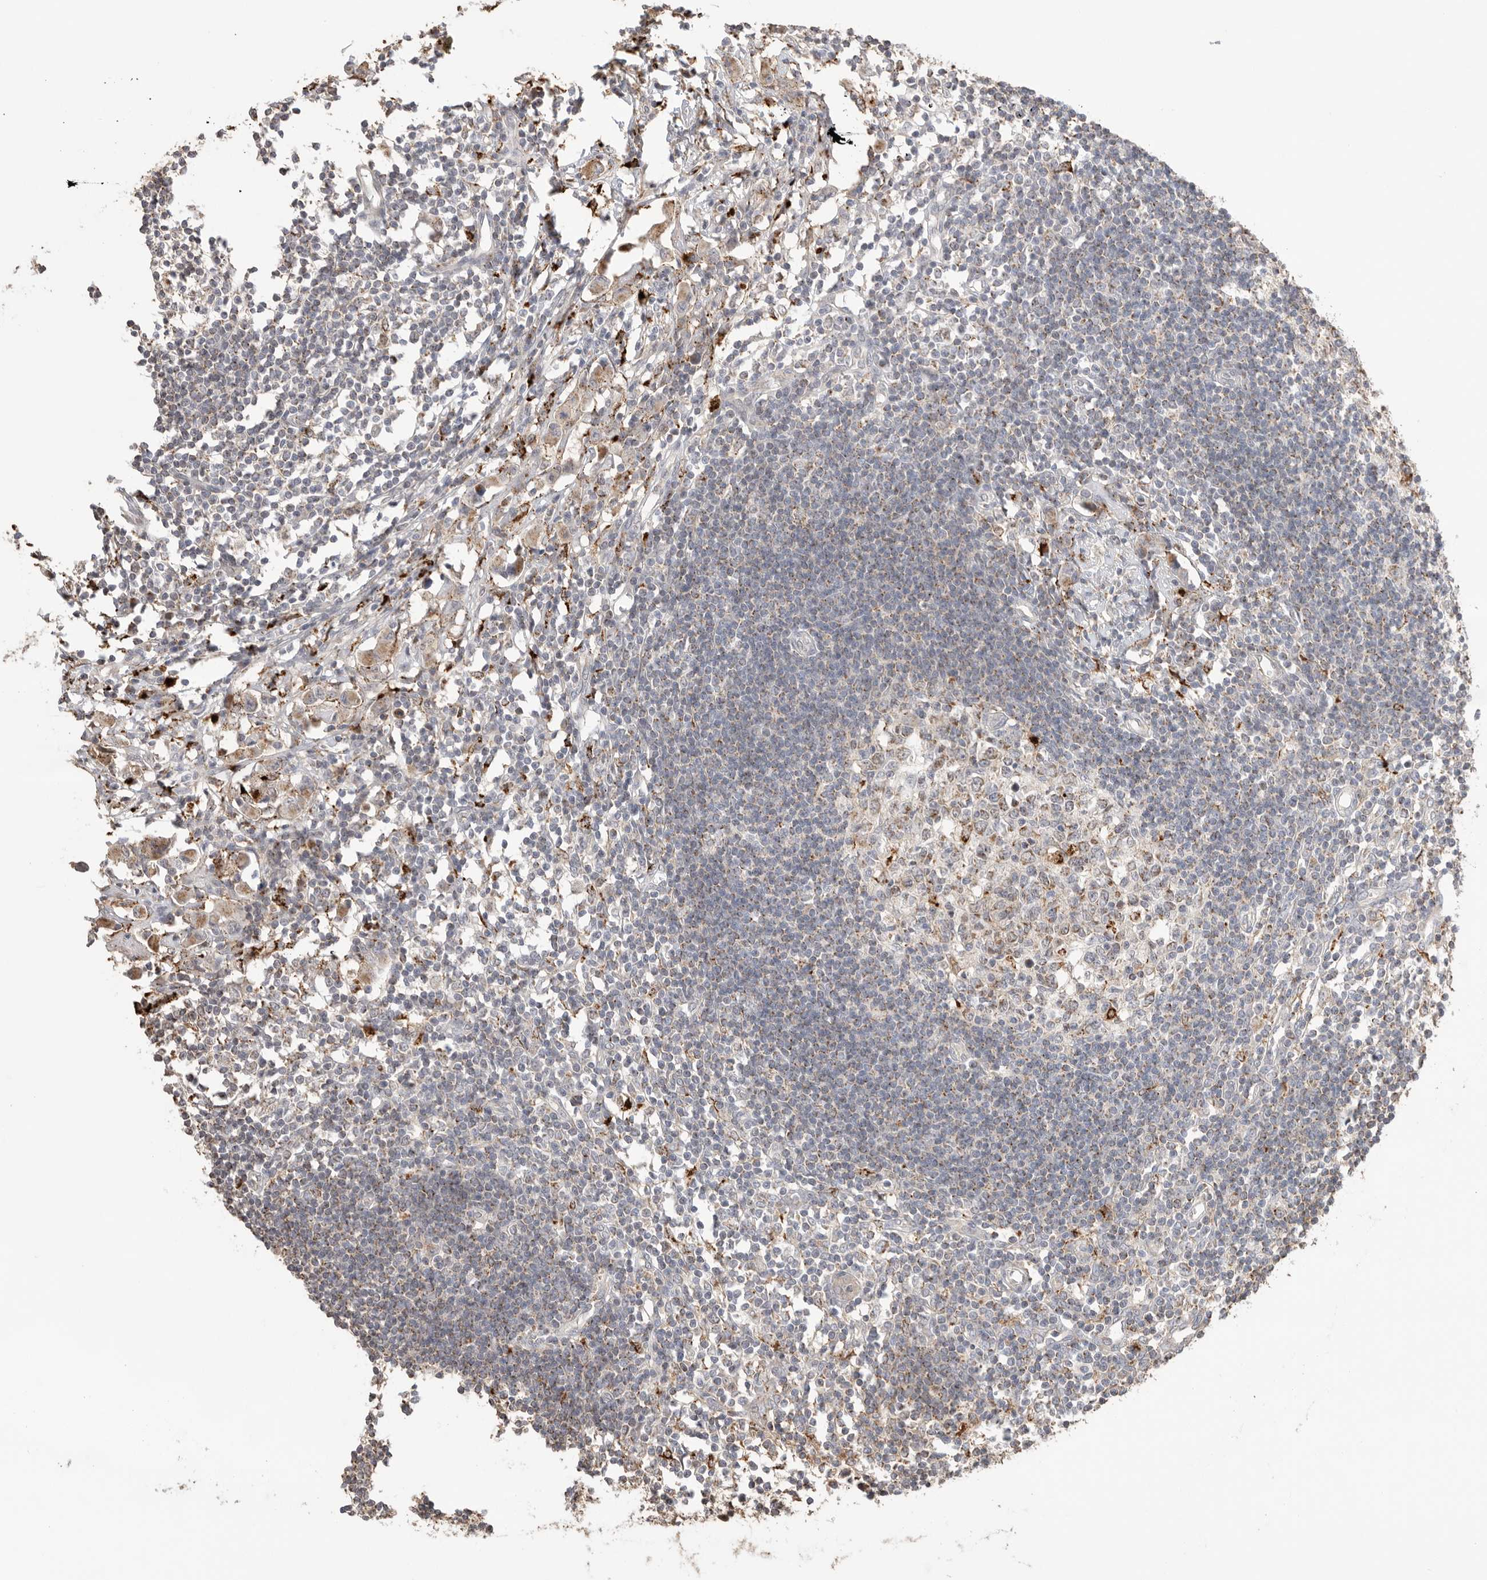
{"staining": {"intensity": "strong", "quantity": "<25%", "location": "cytoplasmic/membranous"}, "tissue": "lymph node", "cell_type": "Germinal center cells", "image_type": "normal", "snomed": [{"axis": "morphology", "description": "Normal tissue, NOS"}, {"axis": "morphology", "description": "Malignant melanoma, Metastatic site"}, {"axis": "topography", "description": "Lymph node"}], "caption": "High-magnification brightfield microscopy of normal lymph node stained with DAB (brown) and counterstained with hematoxylin (blue). germinal center cells exhibit strong cytoplasmic/membranous expression is seen in approximately<25% of cells.", "gene": "GGH", "patient": {"sex": "male", "age": 41}}